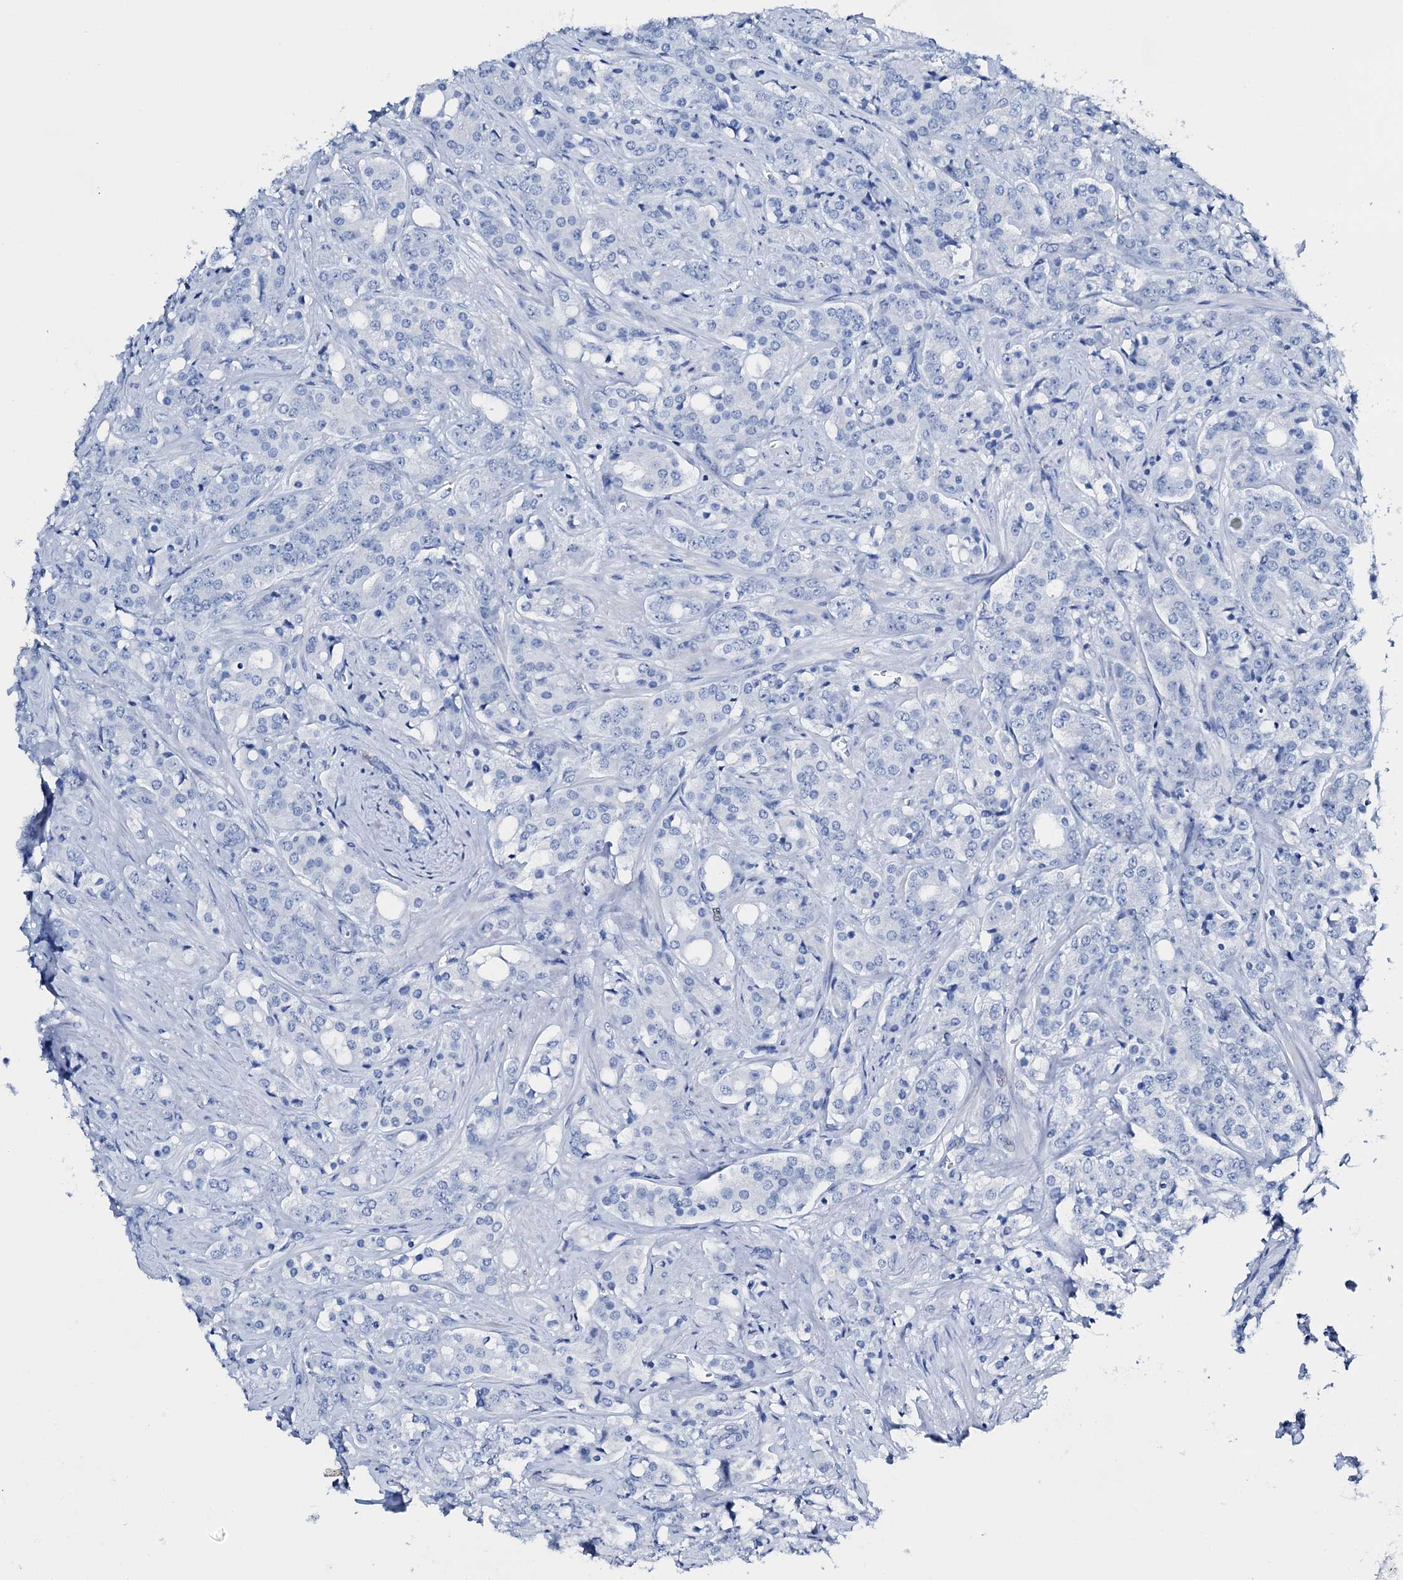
{"staining": {"intensity": "negative", "quantity": "none", "location": "none"}, "tissue": "prostate cancer", "cell_type": "Tumor cells", "image_type": "cancer", "snomed": [{"axis": "morphology", "description": "Adenocarcinoma, High grade"}, {"axis": "topography", "description": "Prostate"}], "caption": "This photomicrograph is of prostate cancer stained with IHC to label a protein in brown with the nuclei are counter-stained blue. There is no staining in tumor cells.", "gene": "PTH", "patient": {"sex": "male", "age": 62}}